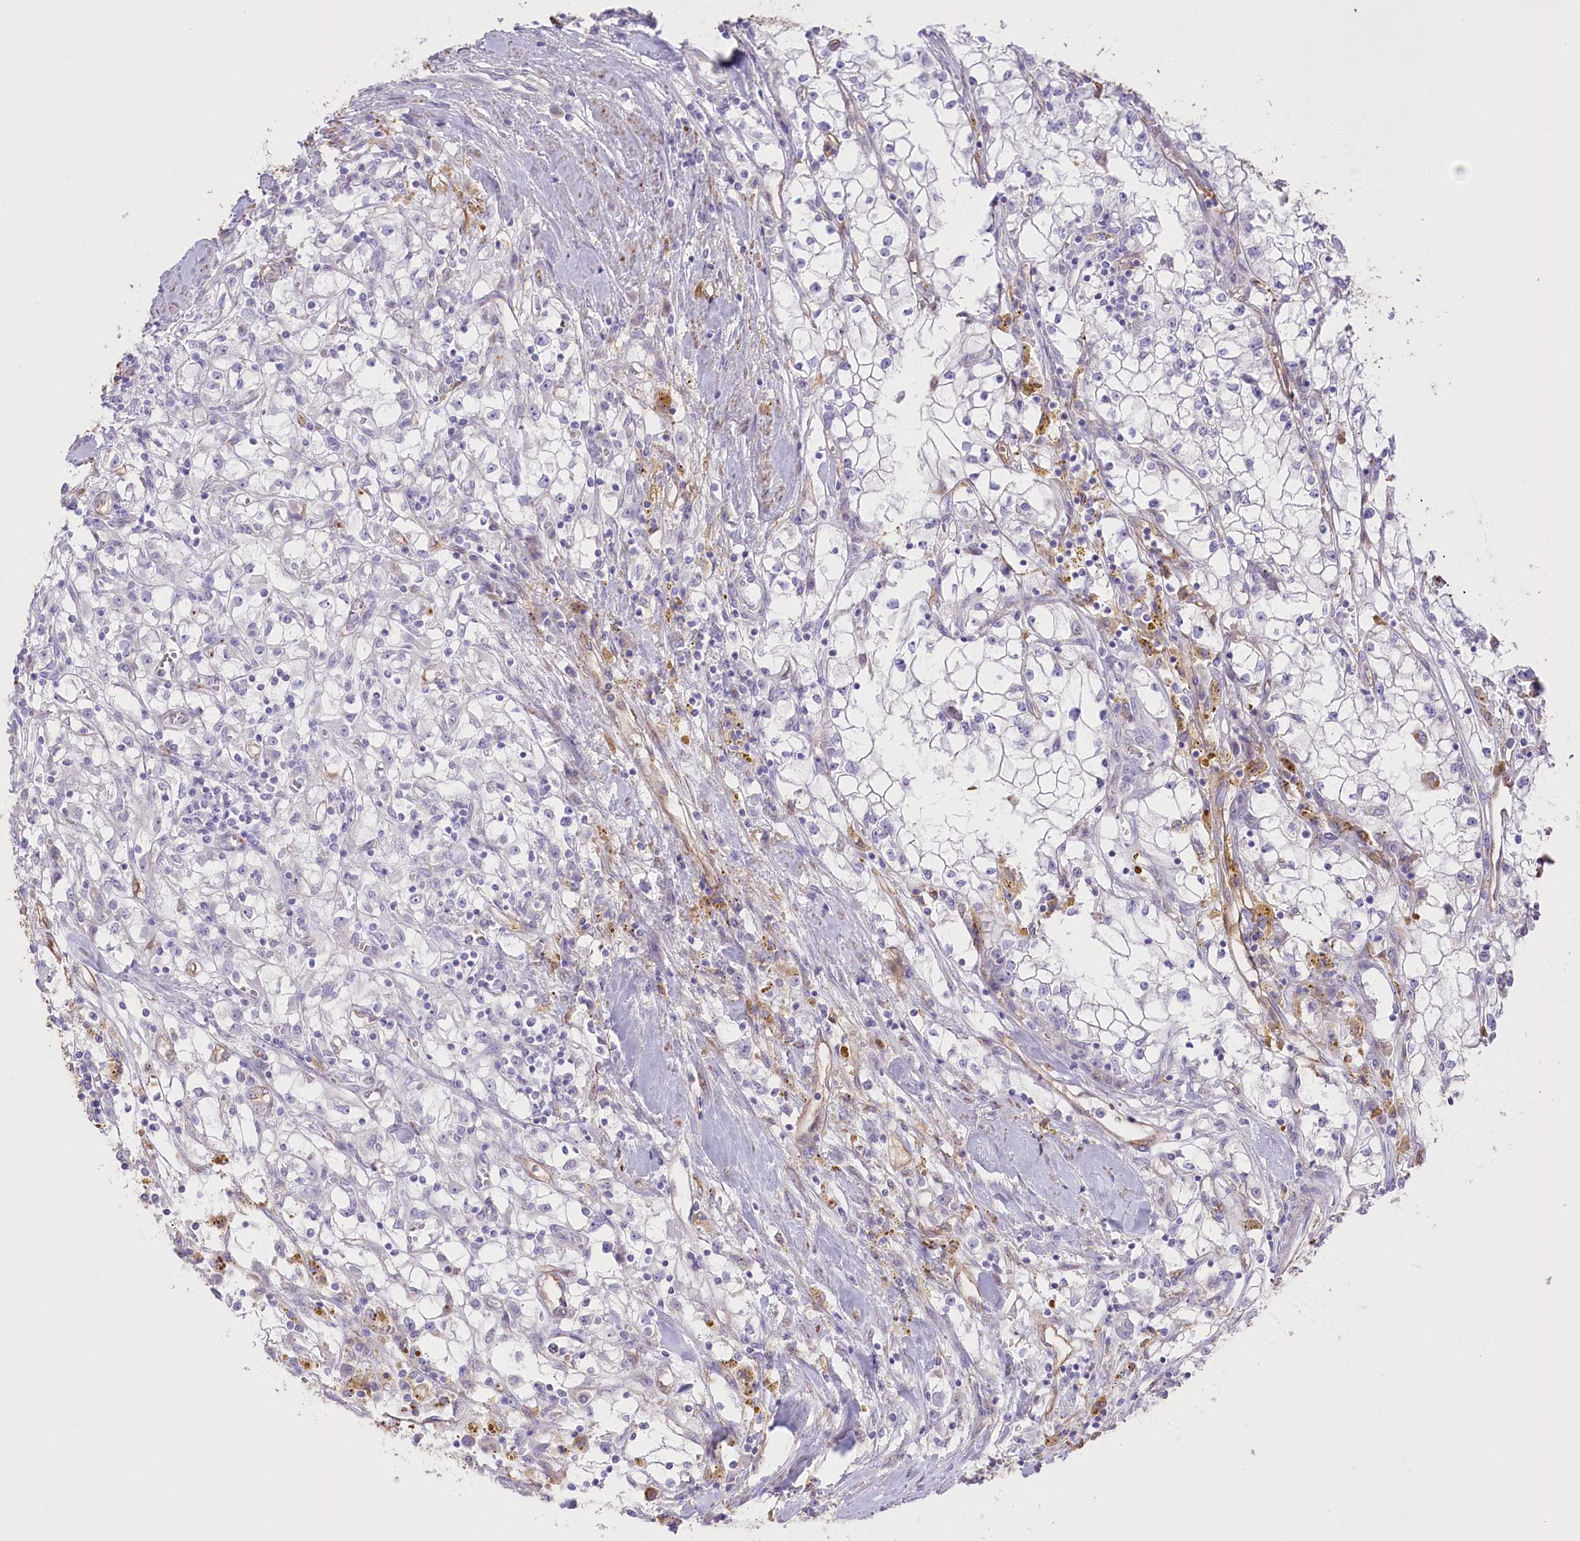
{"staining": {"intensity": "negative", "quantity": "none", "location": "none"}, "tissue": "renal cancer", "cell_type": "Tumor cells", "image_type": "cancer", "snomed": [{"axis": "morphology", "description": "Adenocarcinoma, NOS"}, {"axis": "topography", "description": "Kidney"}], "caption": "Histopathology image shows no significant protein staining in tumor cells of renal adenocarcinoma.", "gene": "SLC39A10", "patient": {"sex": "male", "age": 56}}